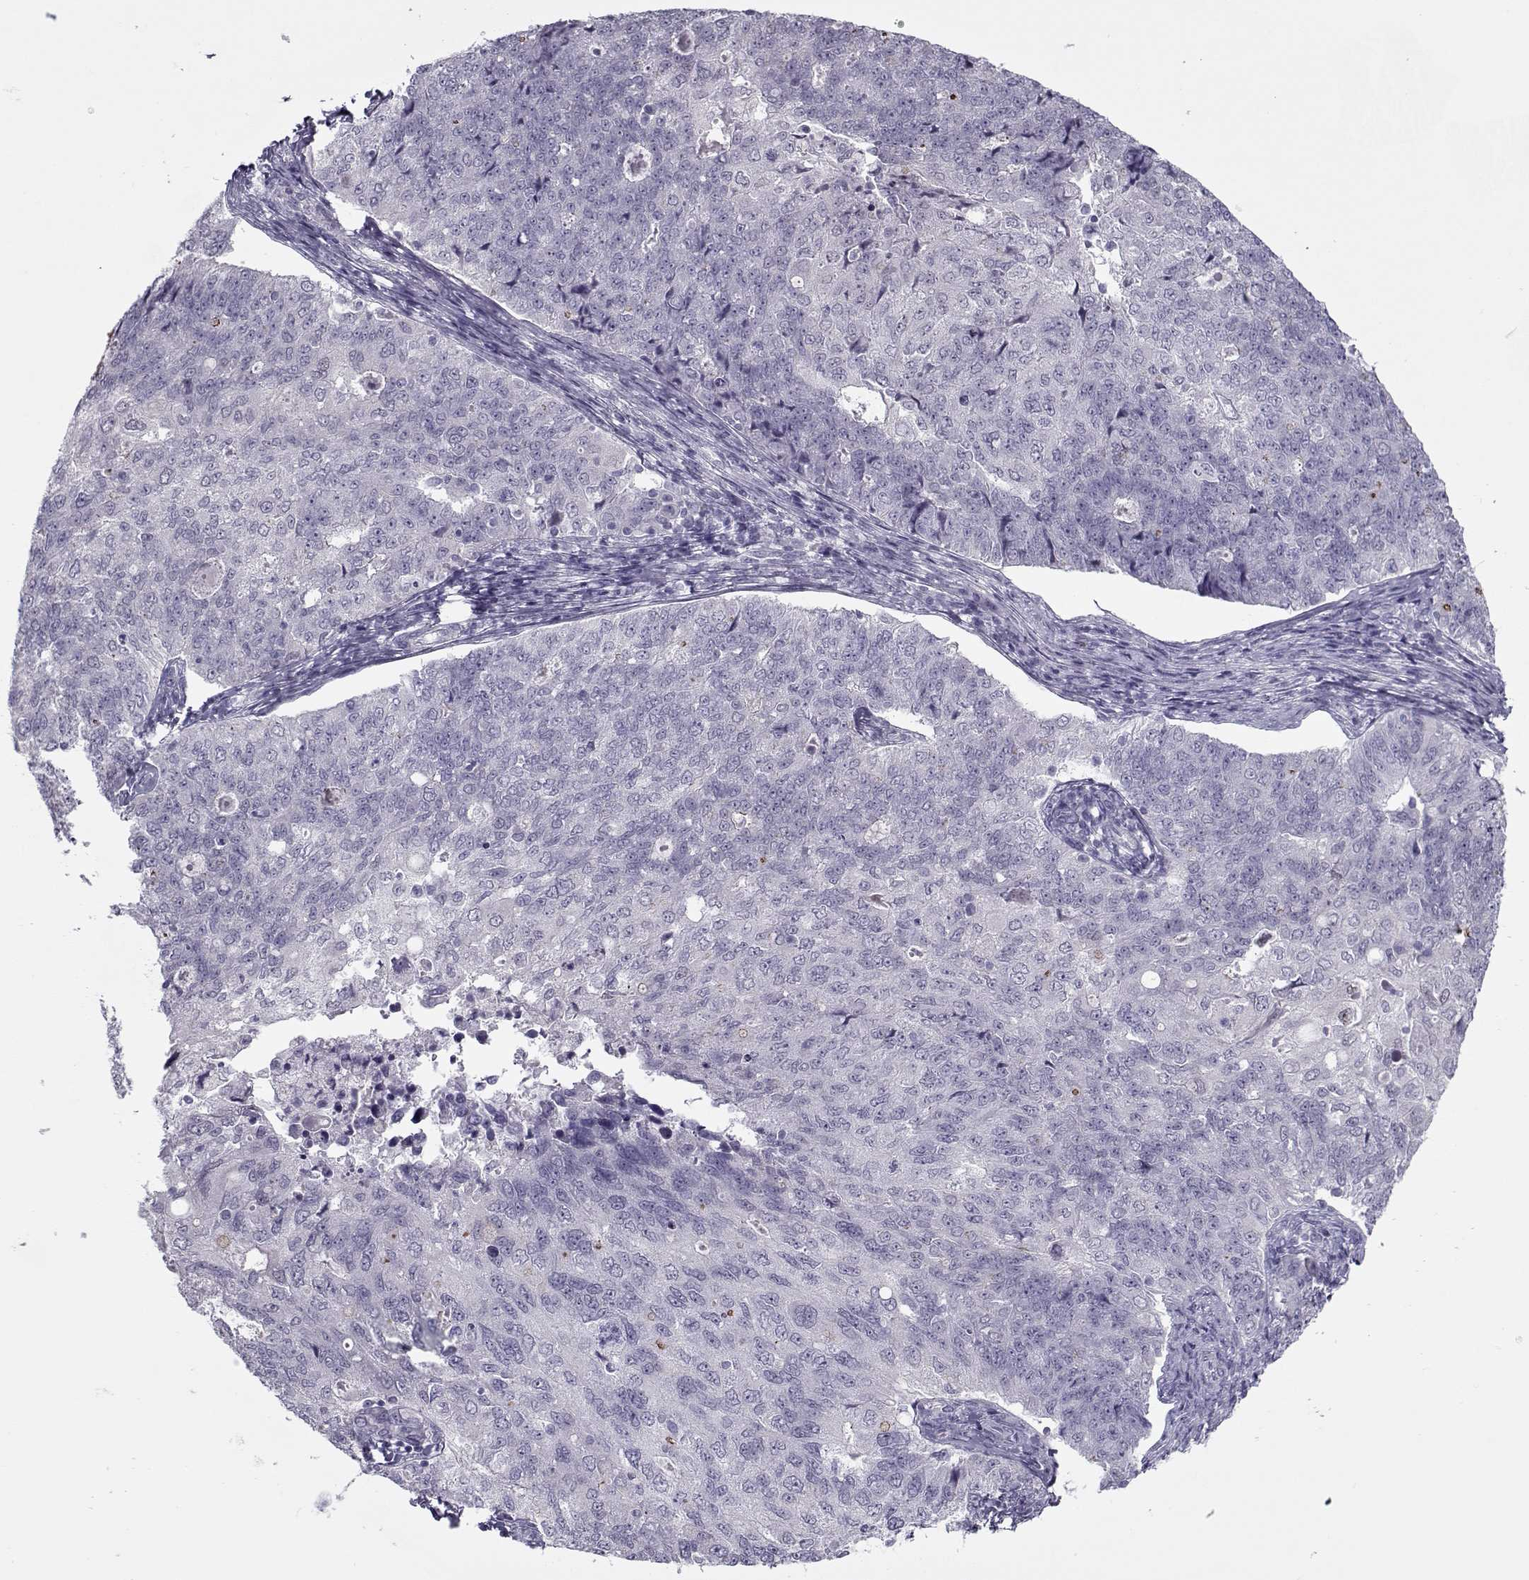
{"staining": {"intensity": "negative", "quantity": "none", "location": "none"}, "tissue": "endometrial cancer", "cell_type": "Tumor cells", "image_type": "cancer", "snomed": [{"axis": "morphology", "description": "Adenocarcinoma, NOS"}, {"axis": "topography", "description": "Endometrium"}], "caption": "An image of human endometrial adenocarcinoma is negative for staining in tumor cells. (Brightfield microscopy of DAB immunohistochemistry at high magnification).", "gene": "CIBAR1", "patient": {"sex": "female", "age": 43}}